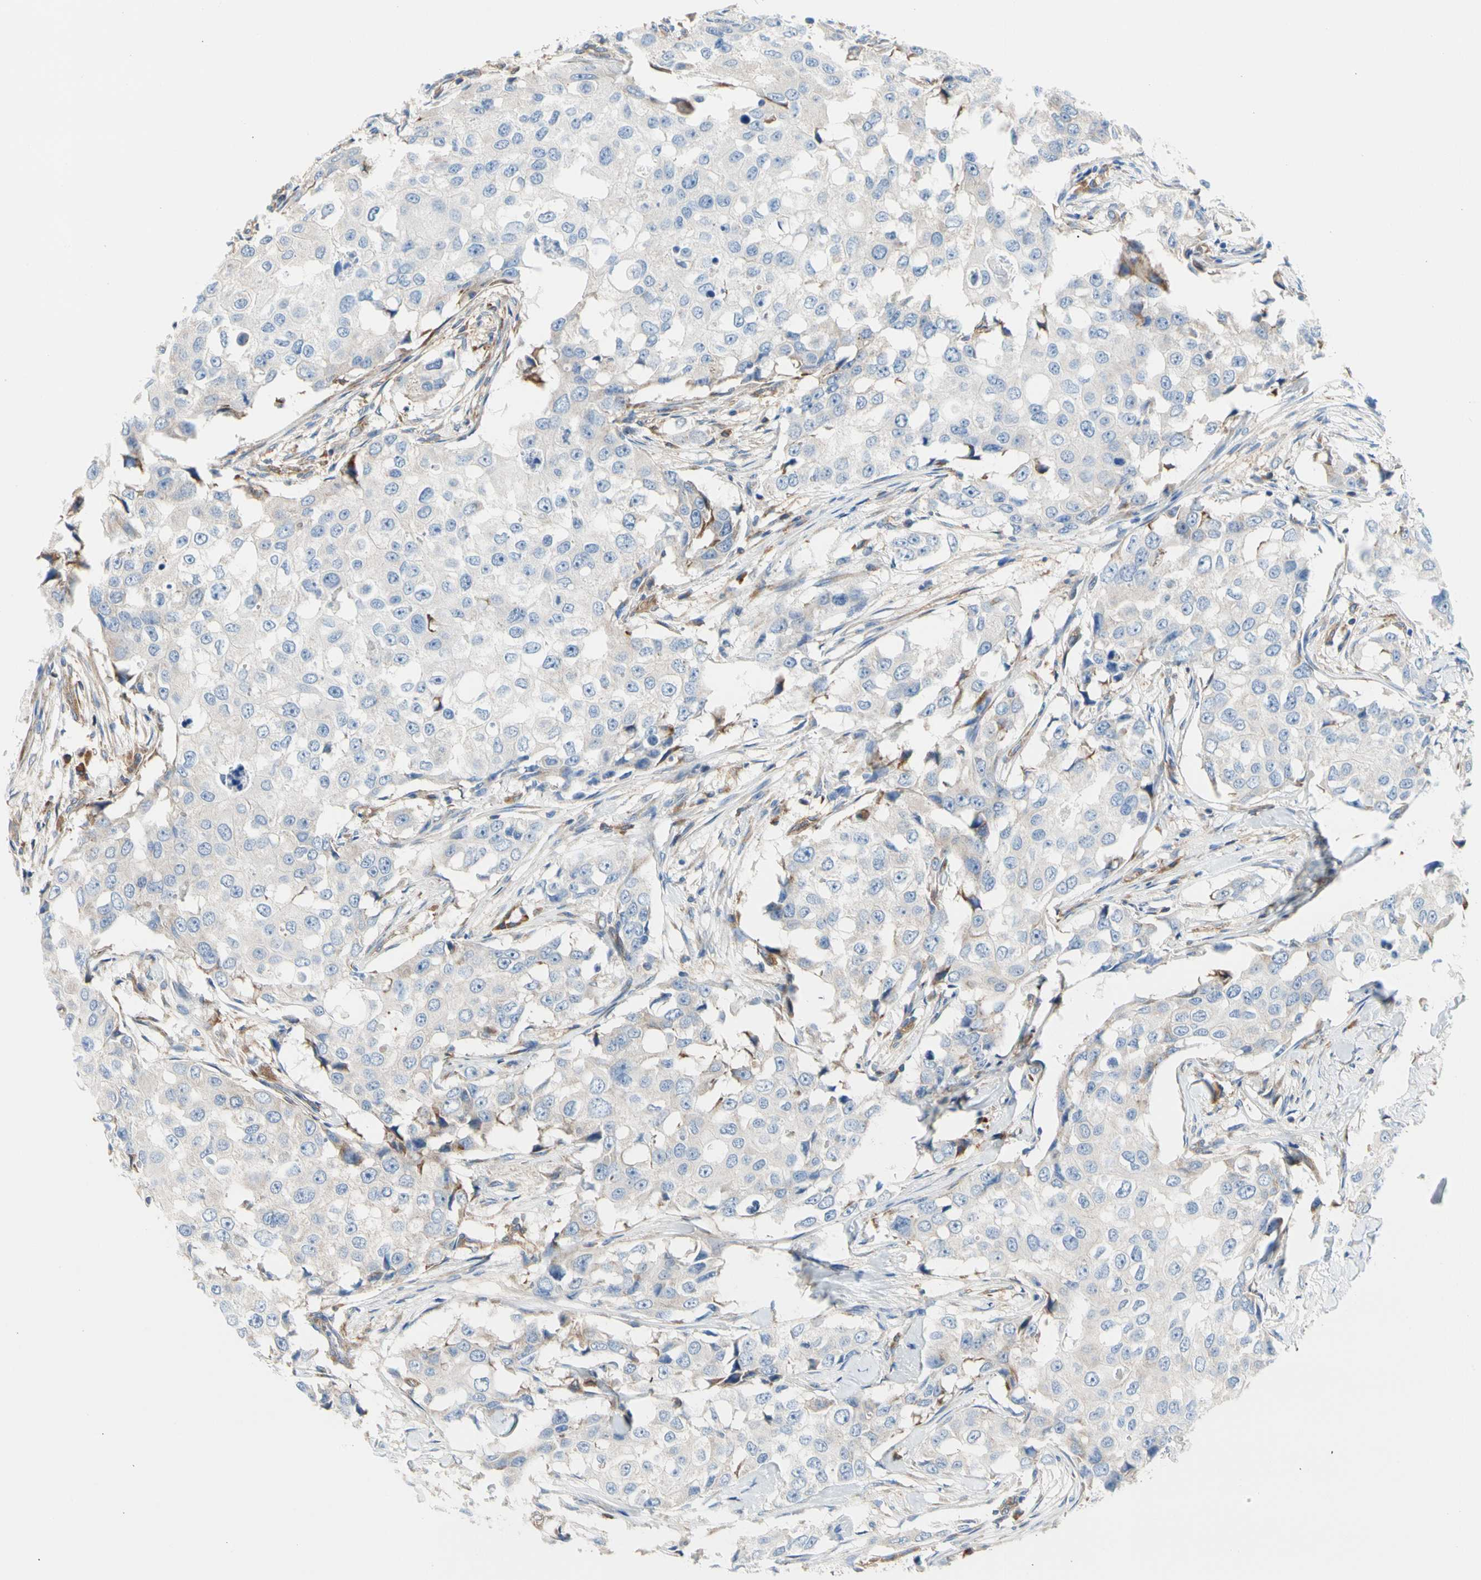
{"staining": {"intensity": "weak", "quantity": "25%-75%", "location": "cytoplasmic/membranous"}, "tissue": "breast cancer", "cell_type": "Tumor cells", "image_type": "cancer", "snomed": [{"axis": "morphology", "description": "Duct carcinoma"}, {"axis": "topography", "description": "Breast"}], "caption": "The photomicrograph reveals immunohistochemical staining of breast infiltrating ductal carcinoma. There is weak cytoplasmic/membranous staining is appreciated in approximately 25%-75% of tumor cells.", "gene": "GPHN", "patient": {"sex": "female", "age": 27}}